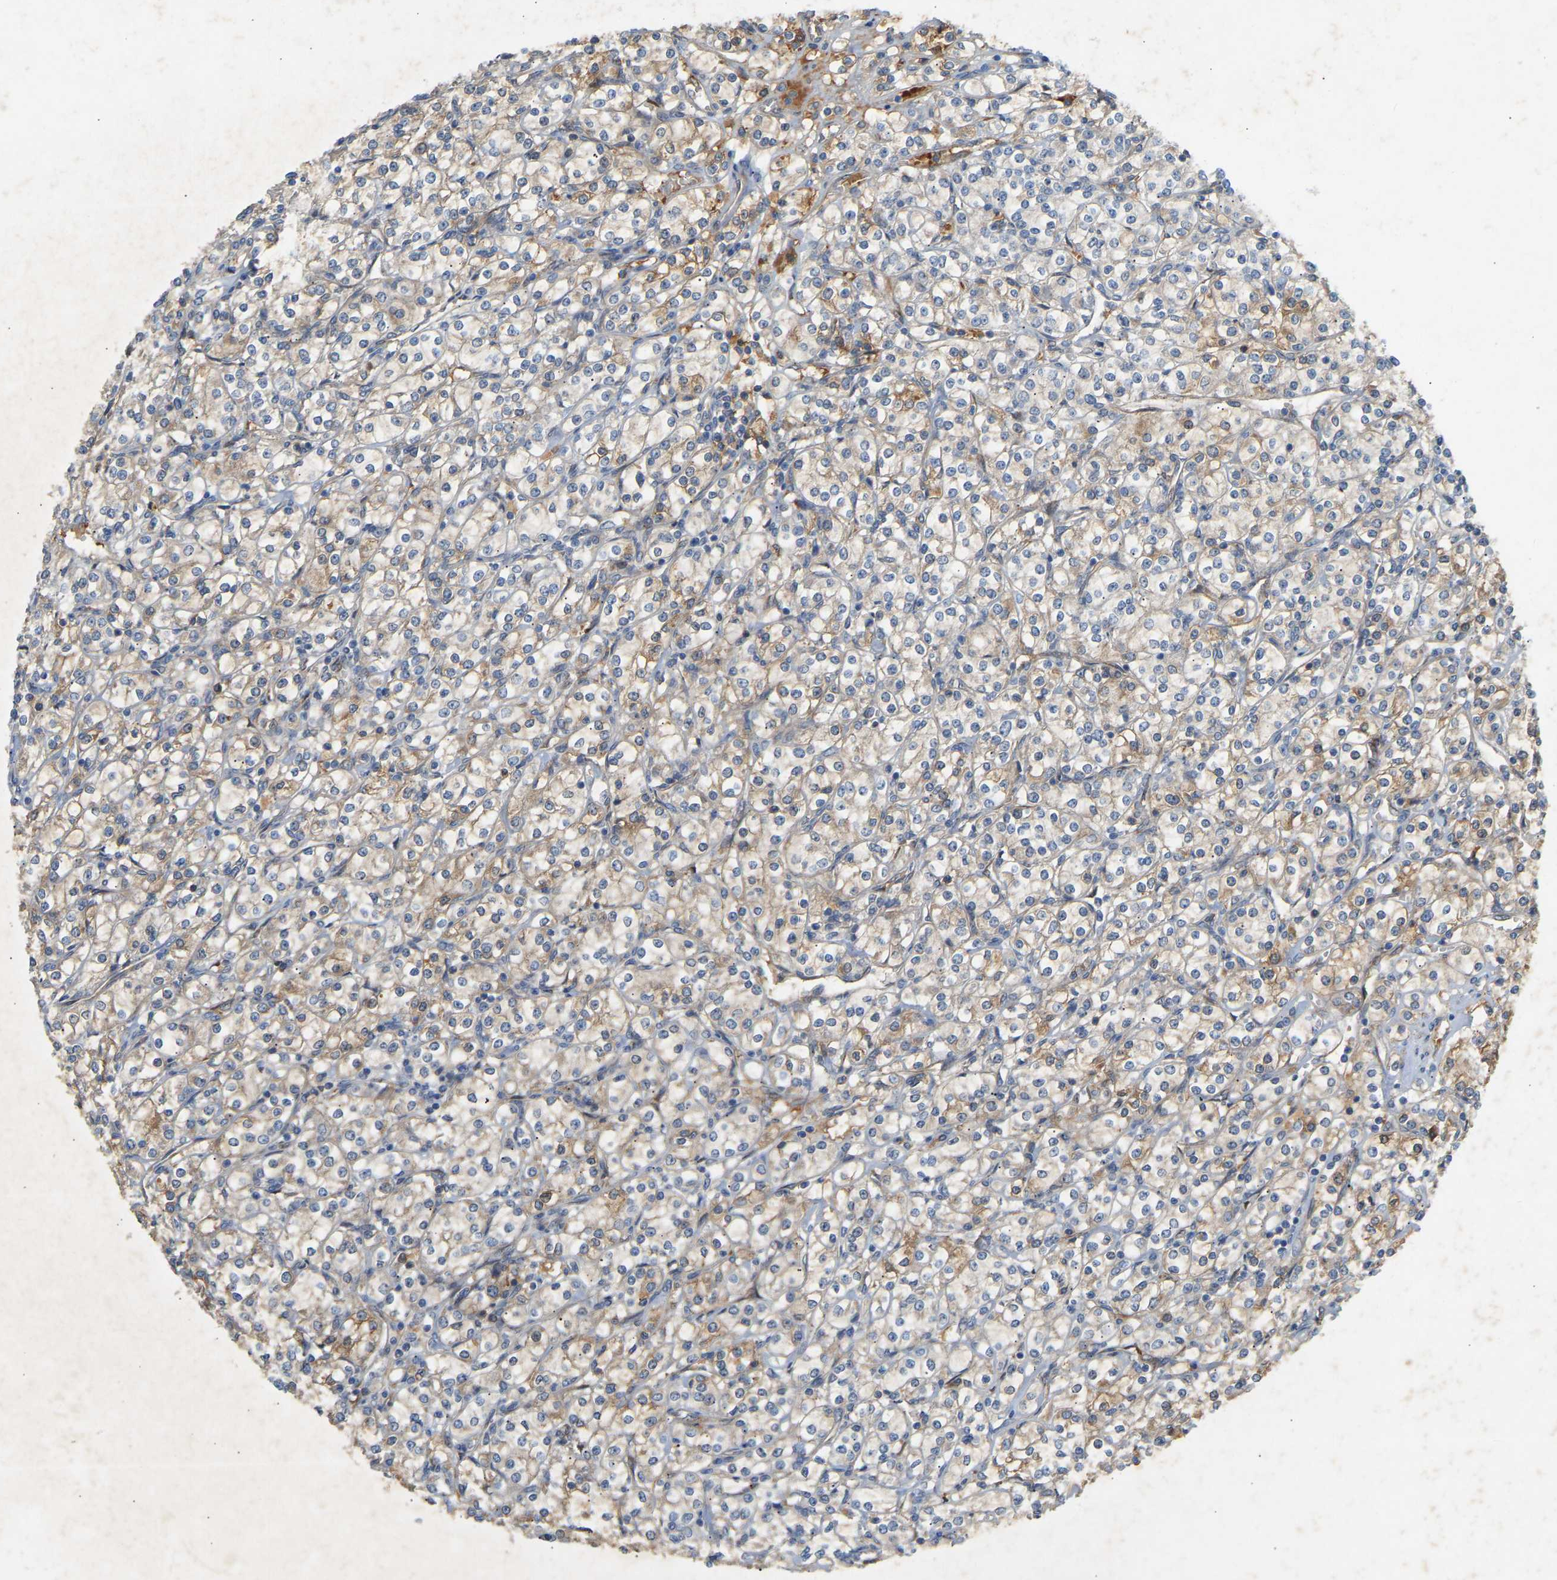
{"staining": {"intensity": "weak", "quantity": "<25%", "location": "cytoplasmic/membranous"}, "tissue": "renal cancer", "cell_type": "Tumor cells", "image_type": "cancer", "snomed": [{"axis": "morphology", "description": "Adenocarcinoma, NOS"}, {"axis": "topography", "description": "Kidney"}], "caption": "Immunohistochemistry histopathology image of human renal cancer stained for a protein (brown), which displays no staining in tumor cells.", "gene": "PTCD1", "patient": {"sex": "male", "age": 77}}